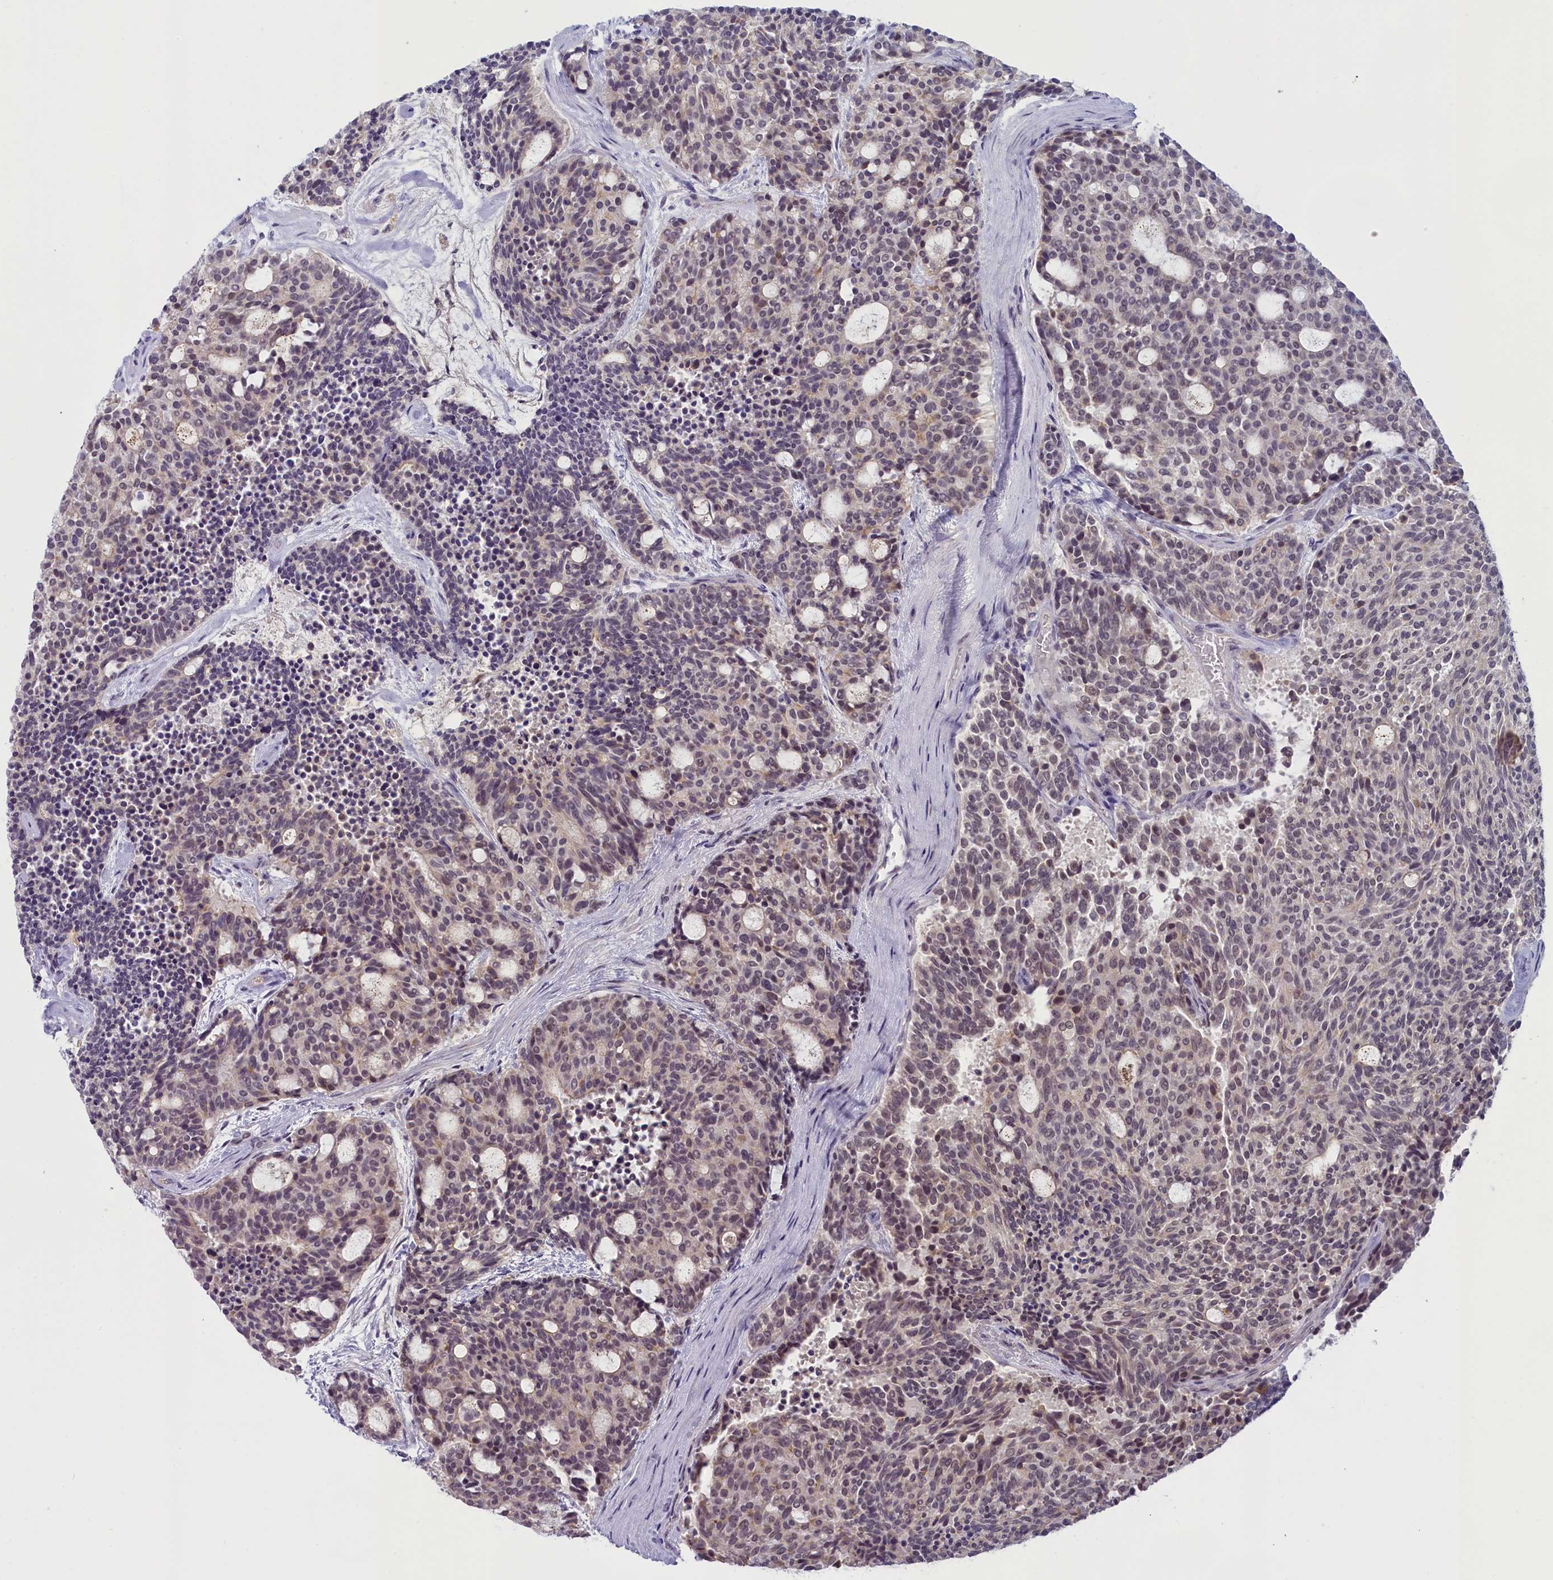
{"staining": {"intensity": "weak", "quantity": "25%-75%", "location": "cytoplasmic/membranous,nuclear"}, "tissue": "carcinoid", "cell_type": "Tumor cells", "image_type": "cancer", "snomed": [{"axis": "morphology", "description": "Carcinoid, malignant, NOS"}, {"axis": "topography", "description": "Pancreas"}], "caption": "Immunohistochemistry of human malignant carcinoid displays low levels of weak cytoplasmic/membranous and nuclear positivity in about 25%-75% of tumor cells.", "gene": "CRAMP1", "patient": {"sex": "female", "age": 54}}